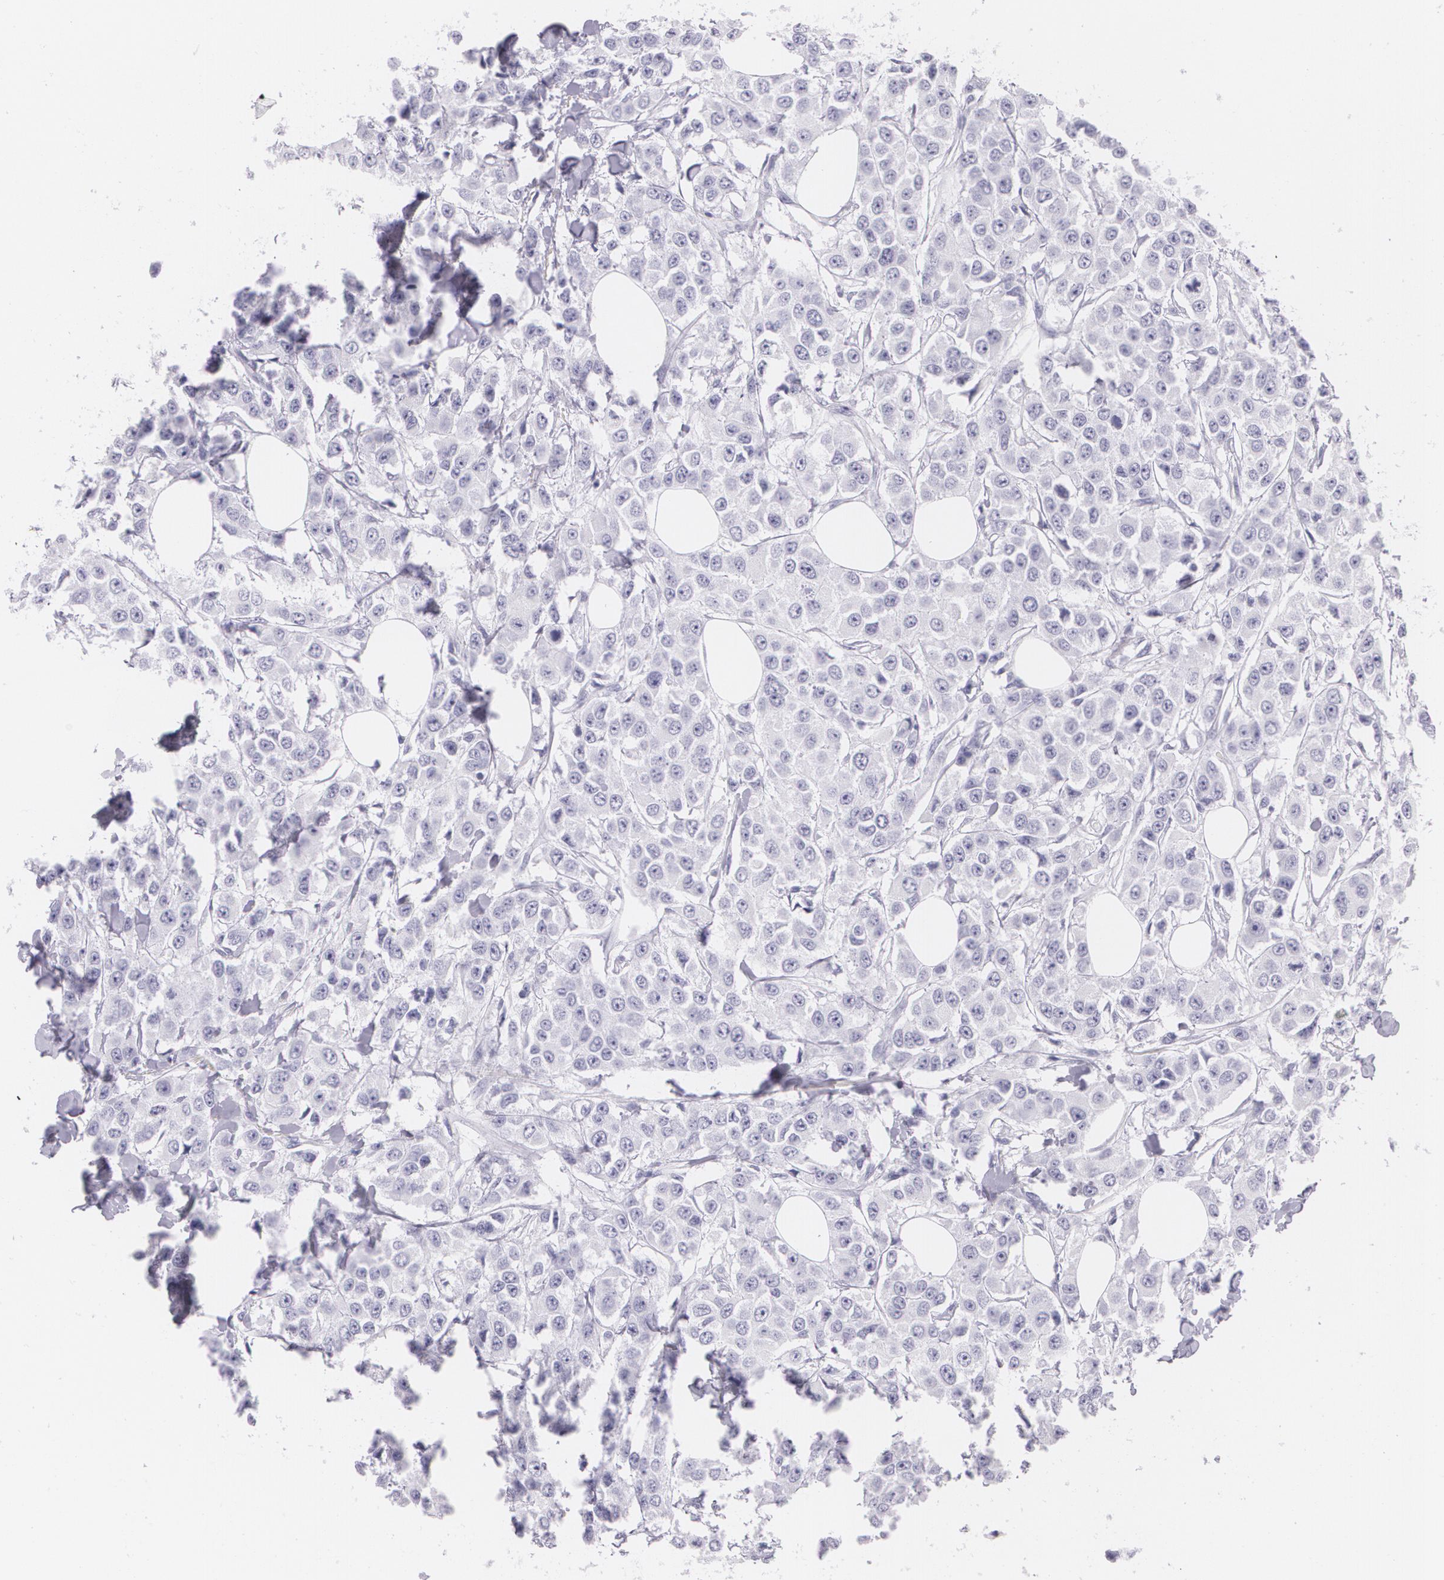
{"staining": {"intensity": "negative", "quantity": "none", "location": "none"}, "tissue": "breast cancer", "cell_type": "Tumor cells", "image_type": "cancer", "snomed": [{"axis": "morphology", "description": "Duct carcinoma"}, {"axis": "topography", "description": "Breast"}], "caption": "Tumor cells show no significant protein positivity in intraductal carcinoma (breast).", "gene": "DLG4", "patient": {"sex": "female", "age": 58}}